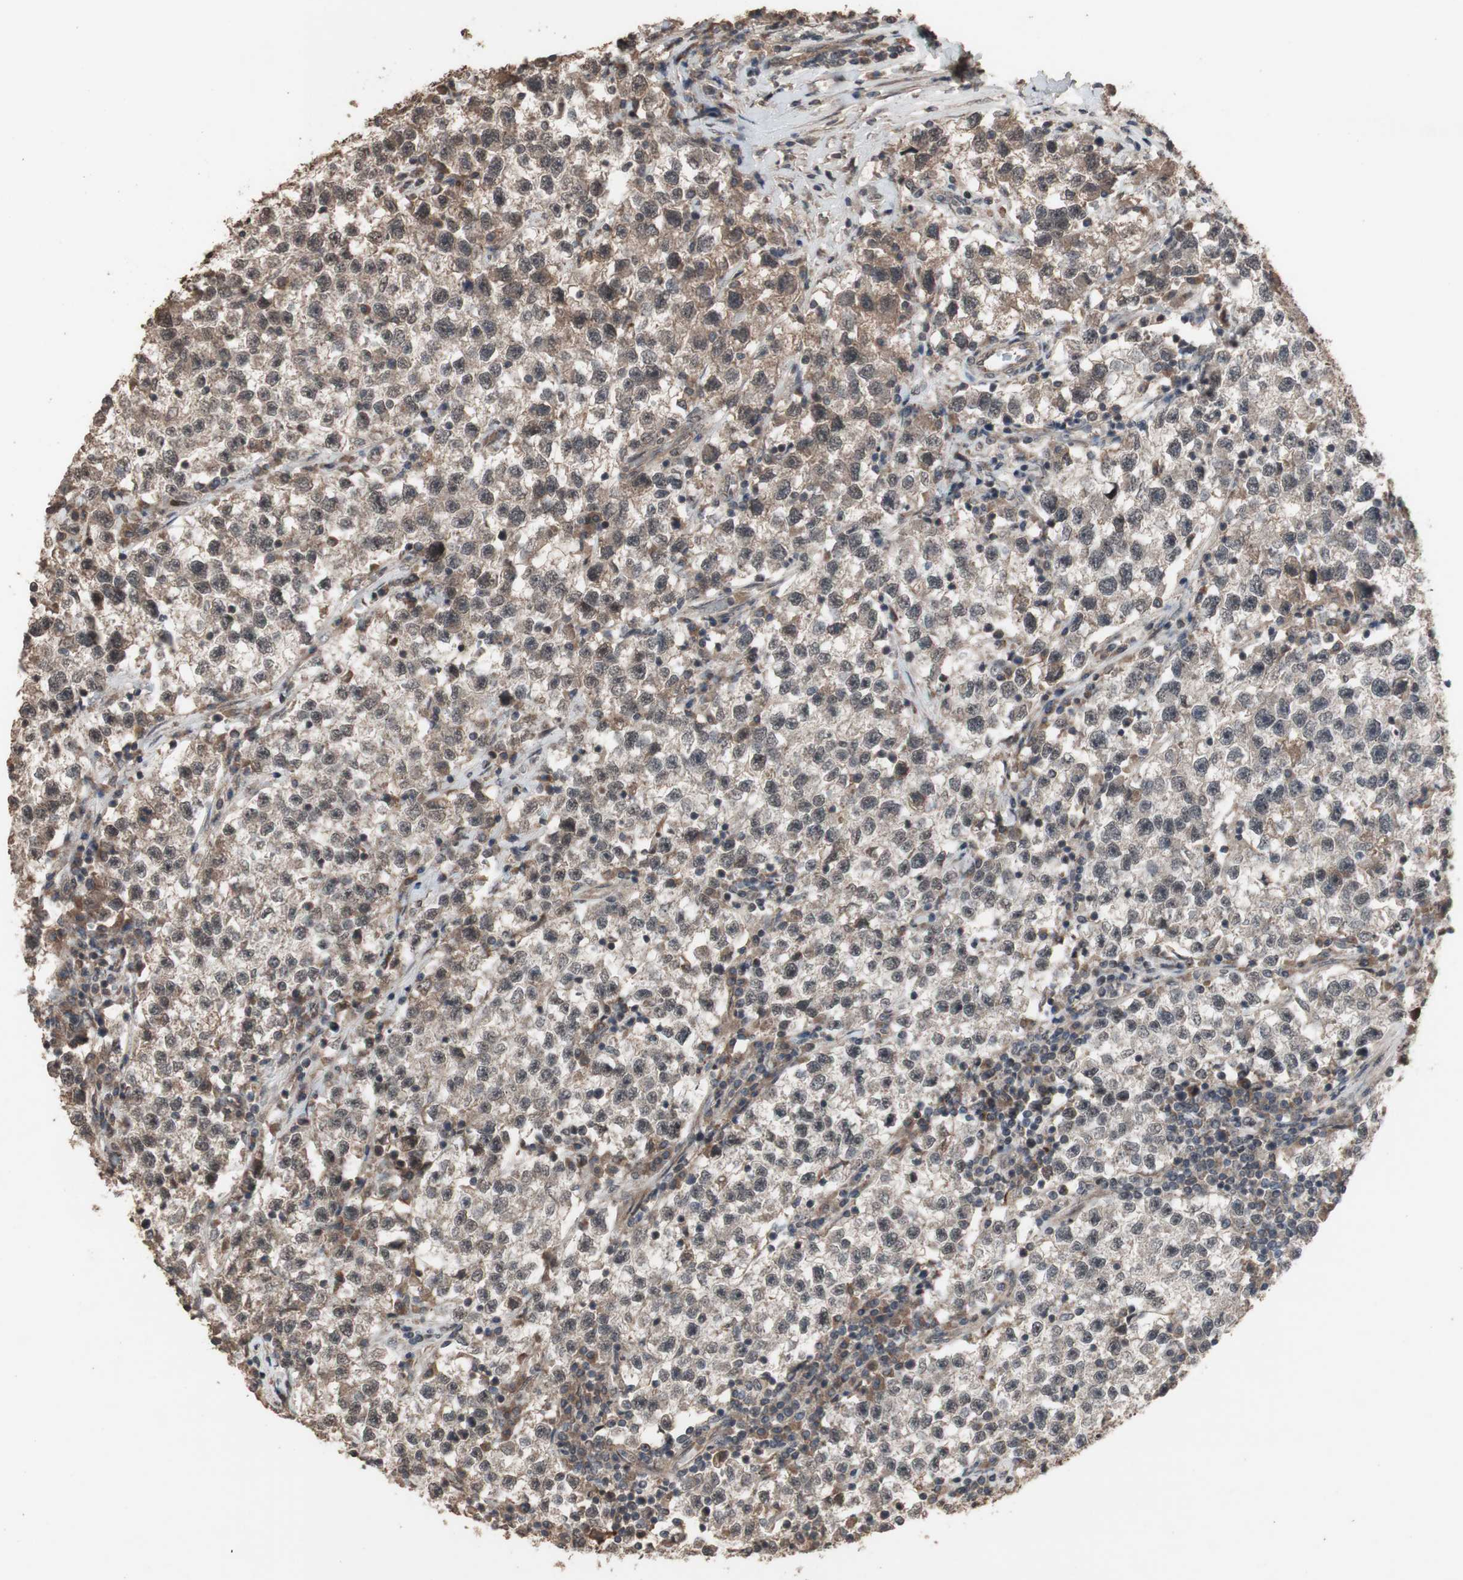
{"staining": {"intensity": "moderate", "quantity": ">75%", "location": "cytoplasmic/membranous"}, "tissue": "testis cancer", "cell_type": "Tumor cells", "image_type": "cancer", "snomed": [{"axis": "morphology", "description": "Seminoma, NOS"}, {"axis": "topography", "description": "Testis"}], "caption": "Immunohistochemistry (IHC) micrograph of neoplastic tissue: testis cancer (seminoma) stained using IHC displays medium levels of moderate protein expression localized specifically in the cytoplasmic/membranous of tumor cells, appearing as a cytoplasmic/membranous brown color.", "gene": "KANSL1", "patient": {"sex": "male", "age": 22}}